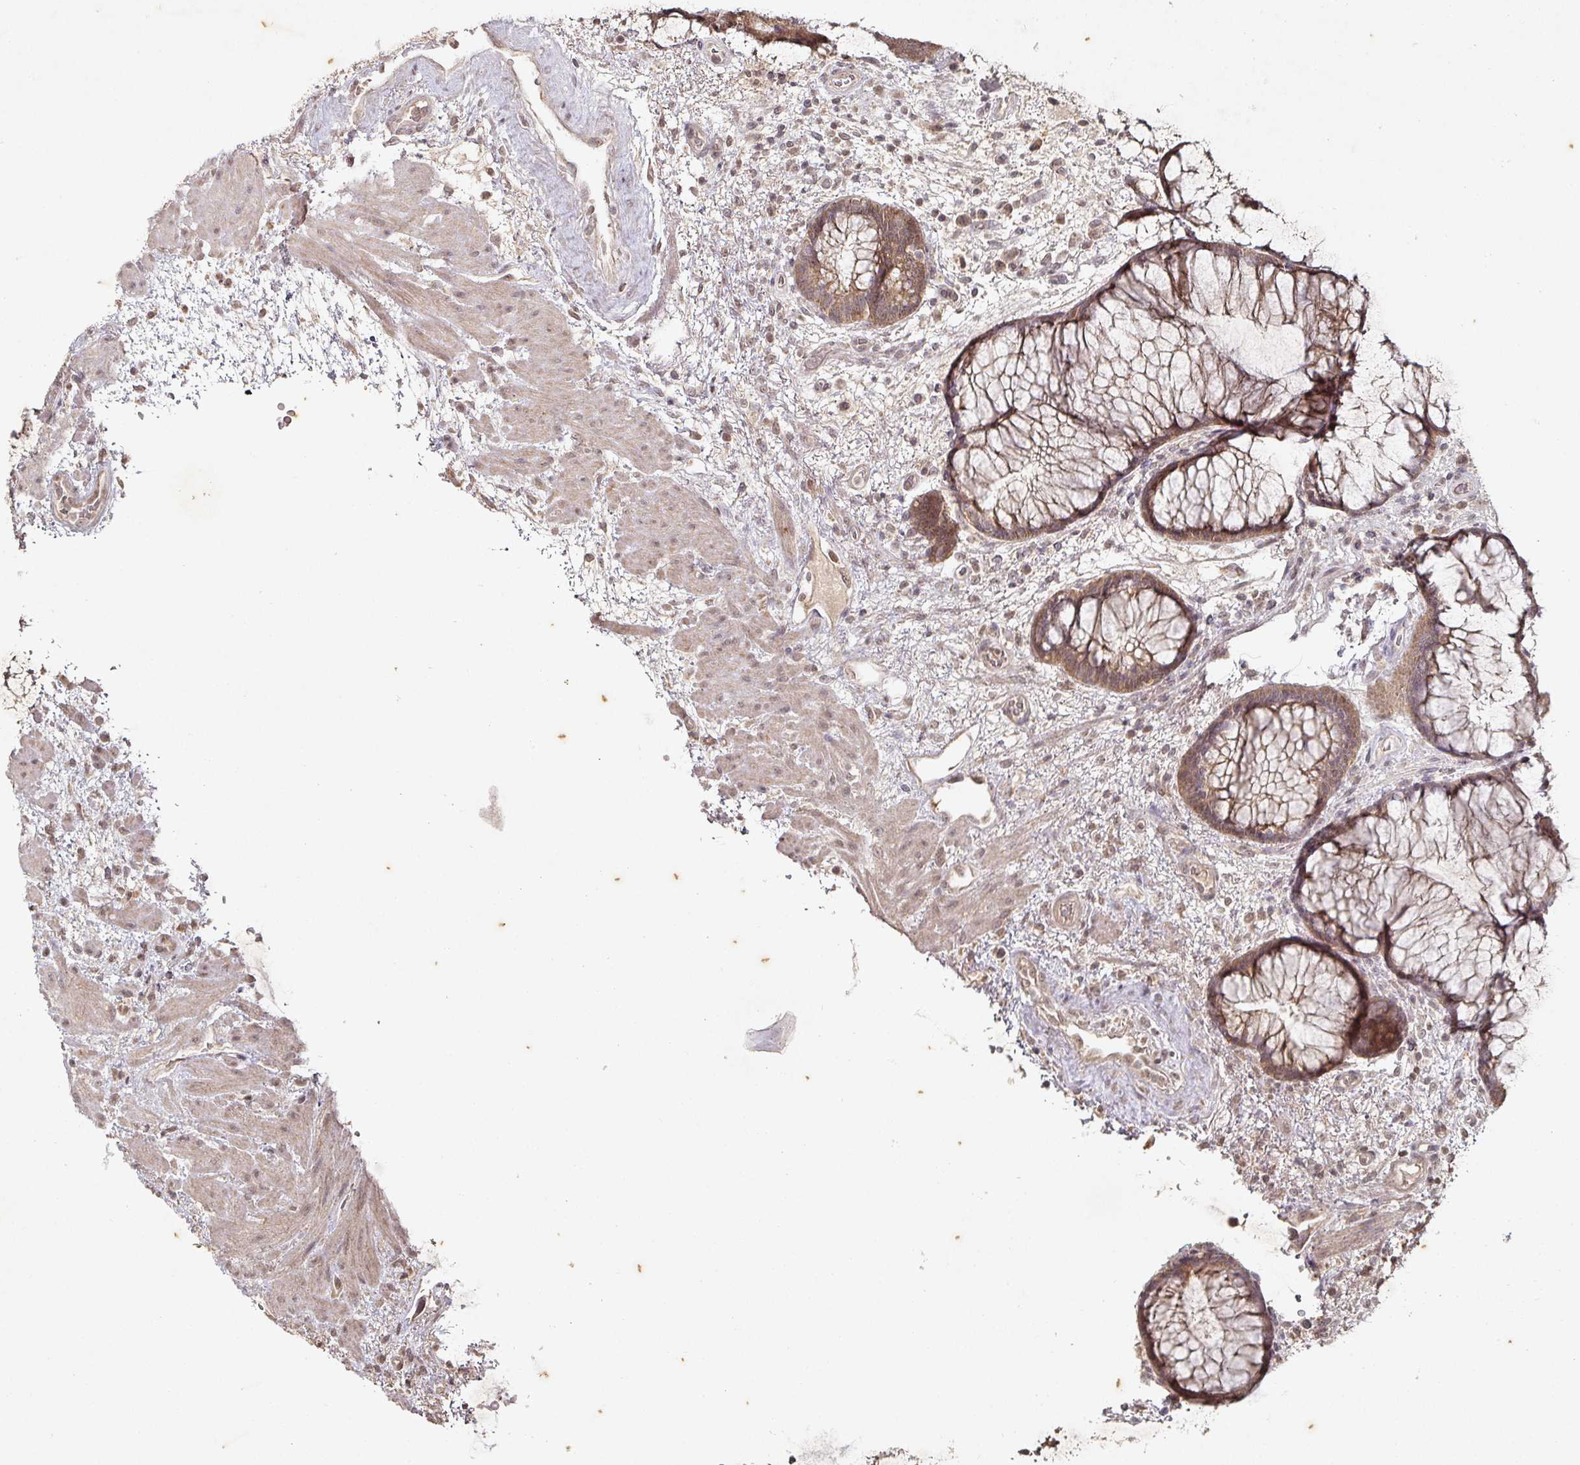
{"staining": {"intensity": "moderate", "quantity": ">75%", "location": "cytoplasmic/membranous"}, "tissue": "rectum", "cell_type": "Glandular cells", "image_type": "normal", "snomed": [{"axis": "morphology", "description": "Normal tissue, NOS"}, {"axis": "topography", "description": "Rectum"}], "caption": "DAB immunohistochemical staining of normal human rectum exhibits moderate cytoplasmic/membranous protein expression in approximately >75% of glandular cells. The protein is stained brown, and the nuclei are stained in blue (DAB IHC with brightfield microscopy, high magnification).", "gene": "CAPN5", "patient": {"sex": "male", "age": 51}}